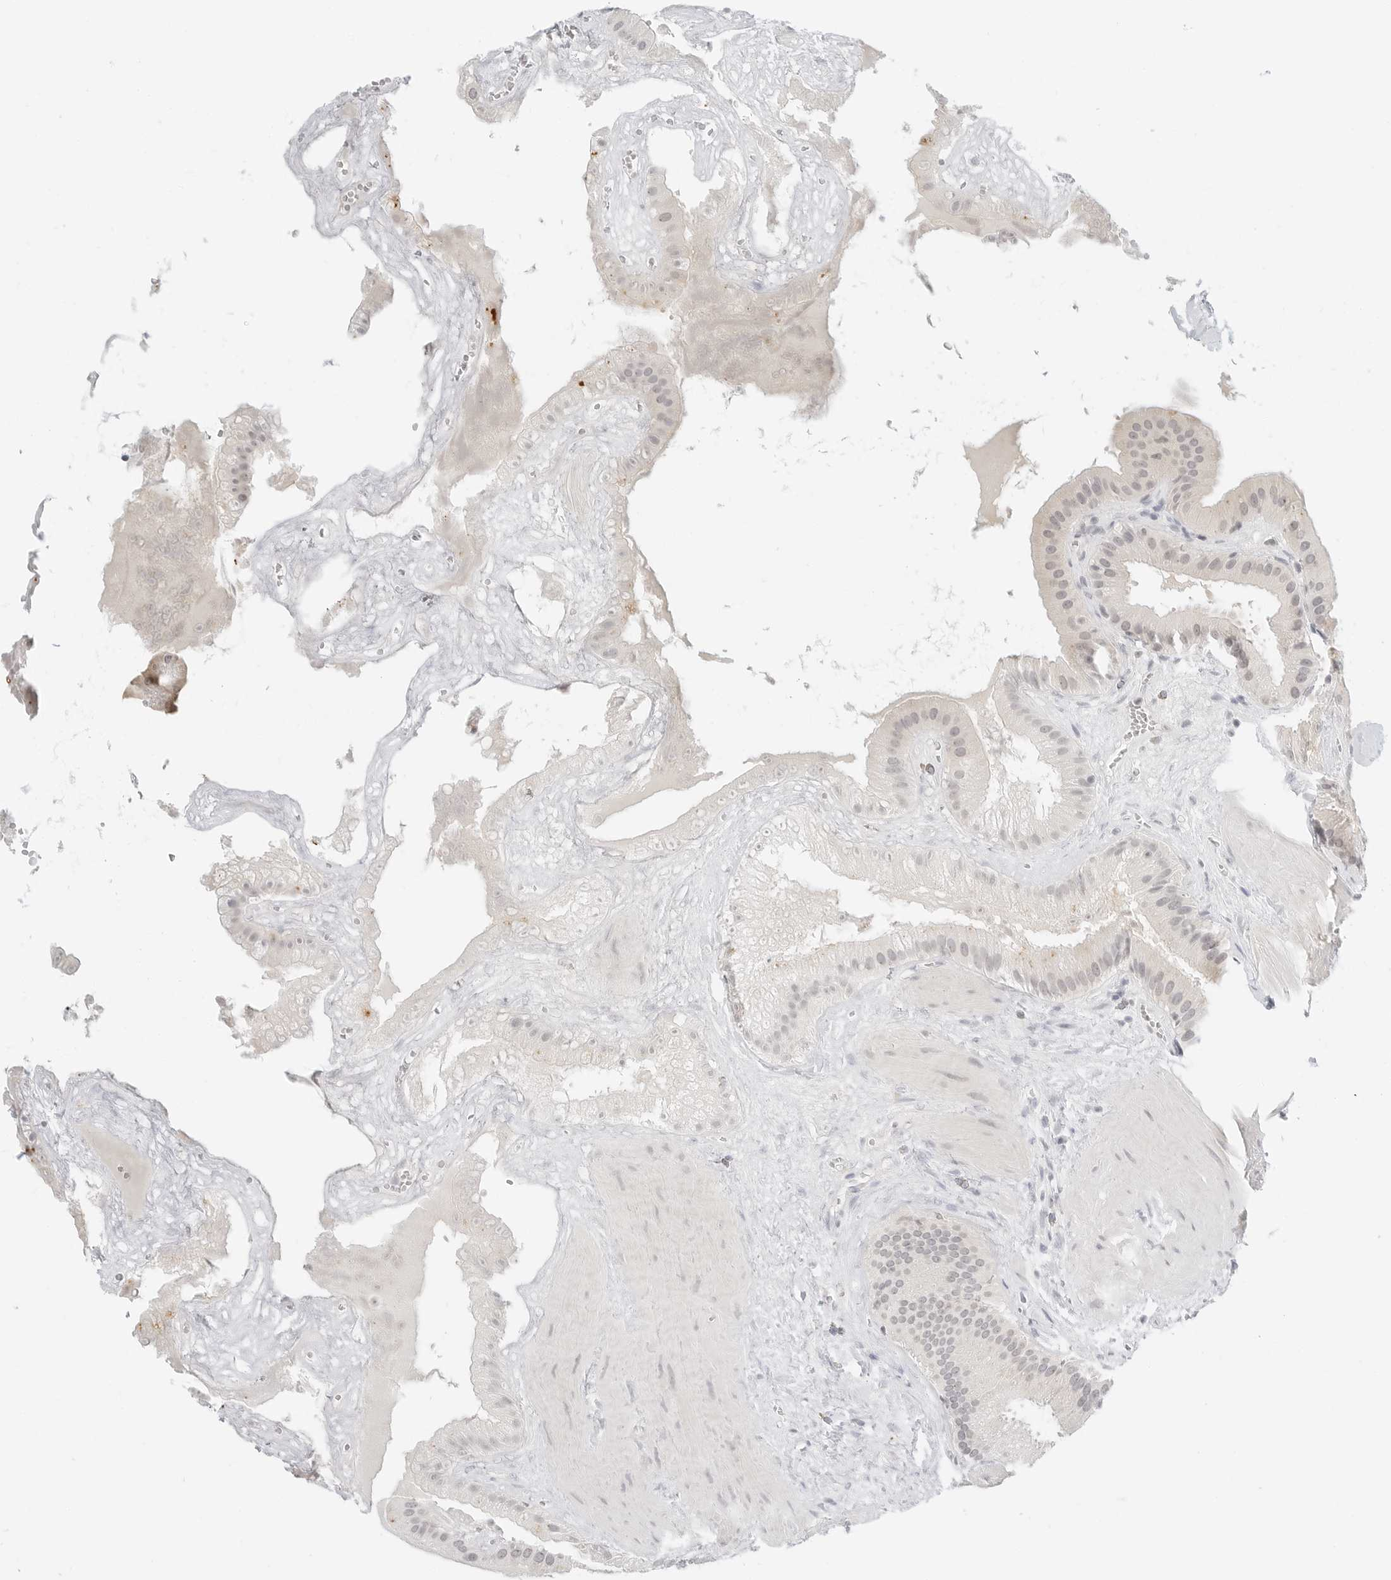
{"staining": {"intensity": "weak", "quantity": "25%-75%", "location": "cytoplasmic/membranous"}, "tissue": "gallbladder", "cell_type": "Glandular cells", "image_type": "normal", "snomed": [{"axis": "morphology", "description": "Normal tissue, NOS"}, {"axis": "topography", "description": "Gallbladder"}], "caption": "DAB (3,3'-diaminobenzidine) immunohistochemical staining of normal human gallbladder exhibits weak cytoplasmic/membranous protein staining in approximately 25%-75% of glandular cells. The staining is performed using DAB brown chromogen to label protein expression. The nuclei are counter-stained blue using hematoxylin.", "gene": "NEO1", "patient": {"sex": "male", "age": 55}}